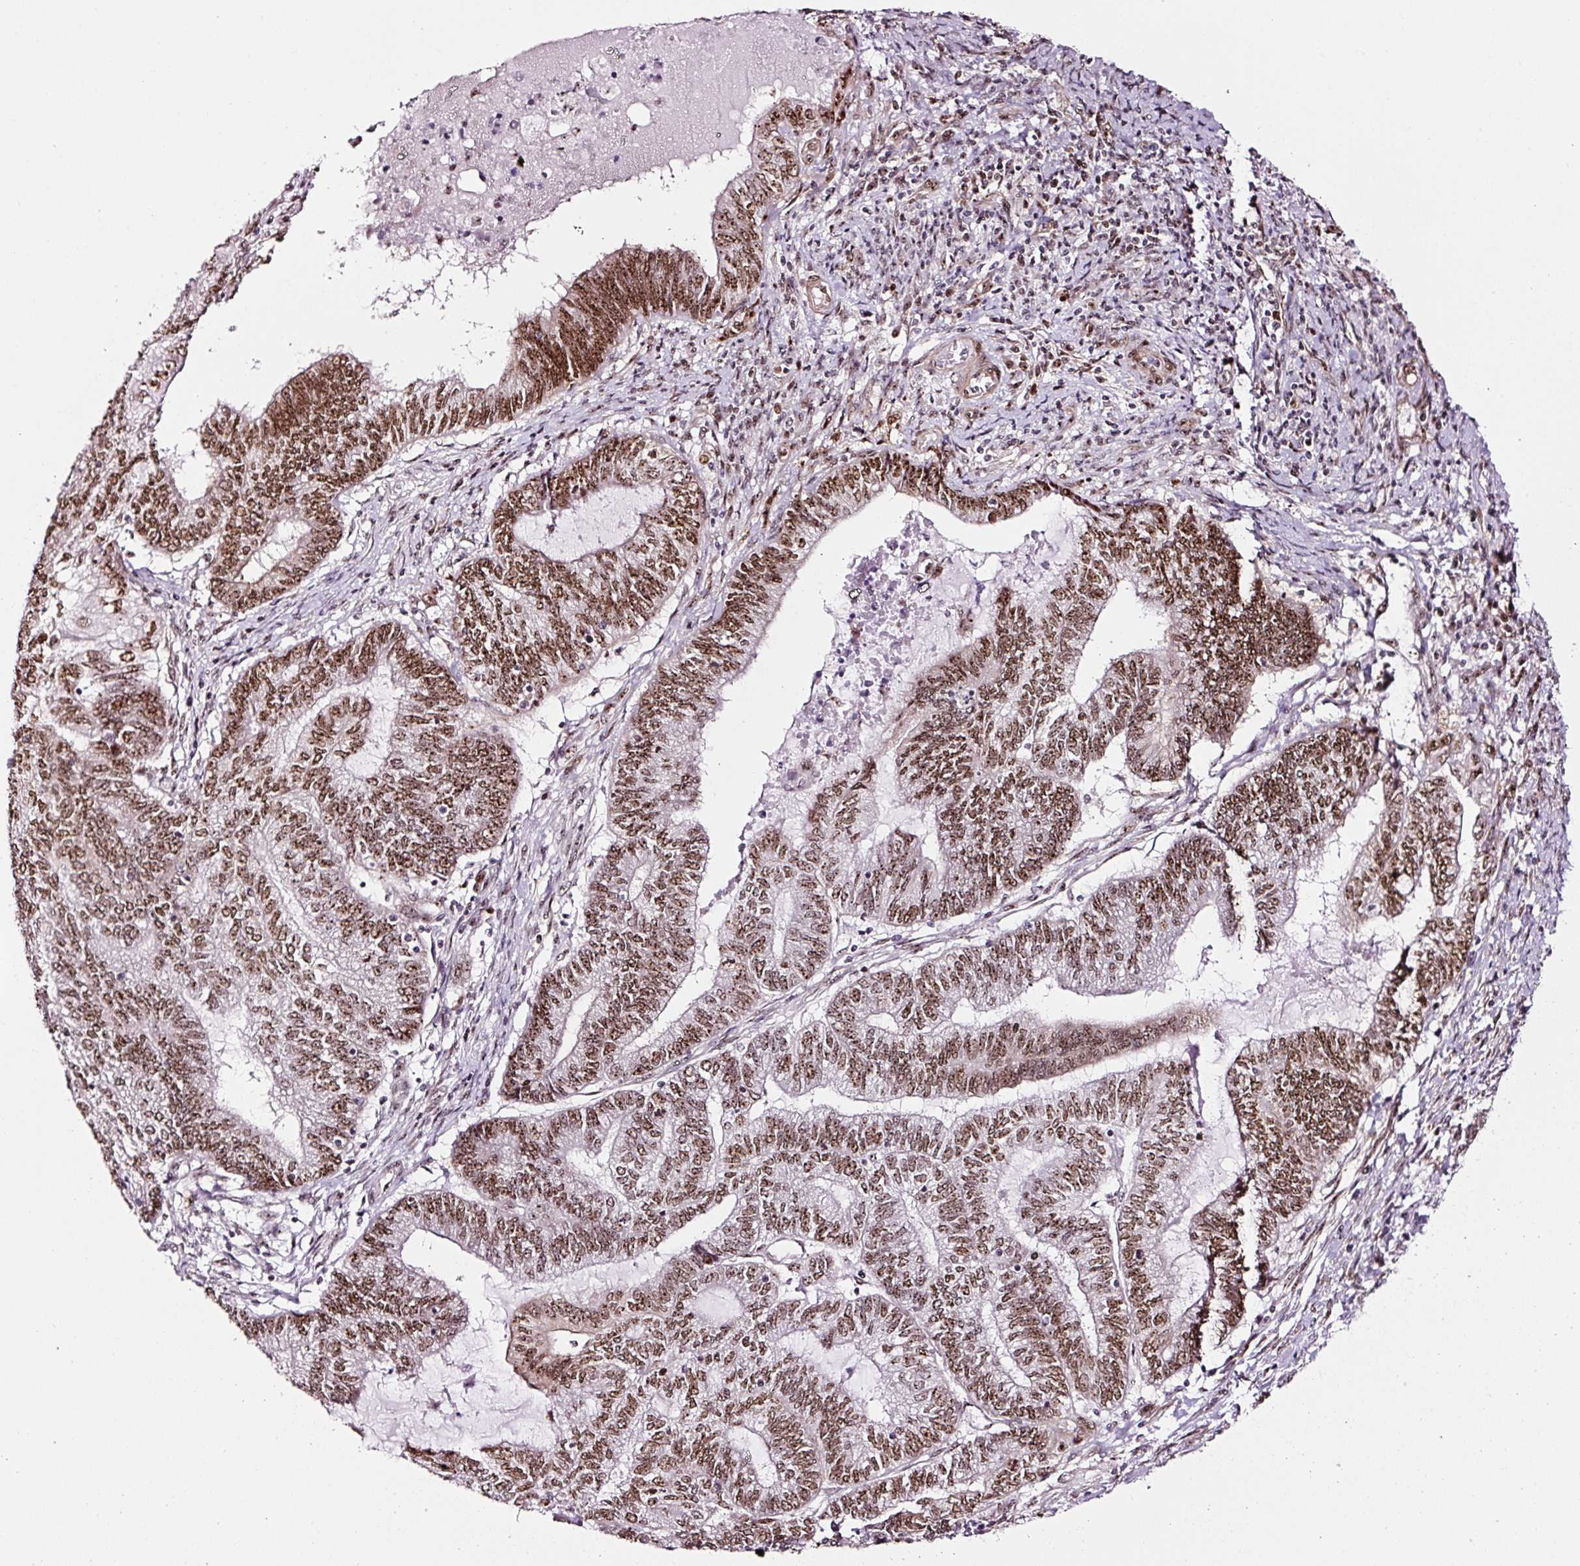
{"staining": {"intensity": "moderate", "quantity": ">75%", "location": "nuclear"}, "tissue": "endometrial cancer", "cell_type": "Tumor cells", "image_type": "cancer", "snomed": [{"axis": "morphology", "description": "Adenocarcinoma, NOS"}, {"axis": "topography", "description": "Uterus"}, {"axis": "topography", "description": "Endometrium"}], "caption": "A brown stain shows moderate nuclear positivity of a protein in endometrial cancer tumor cells.", "gene": "GNL3", "patient": {"sex": "female", "age": 70}}